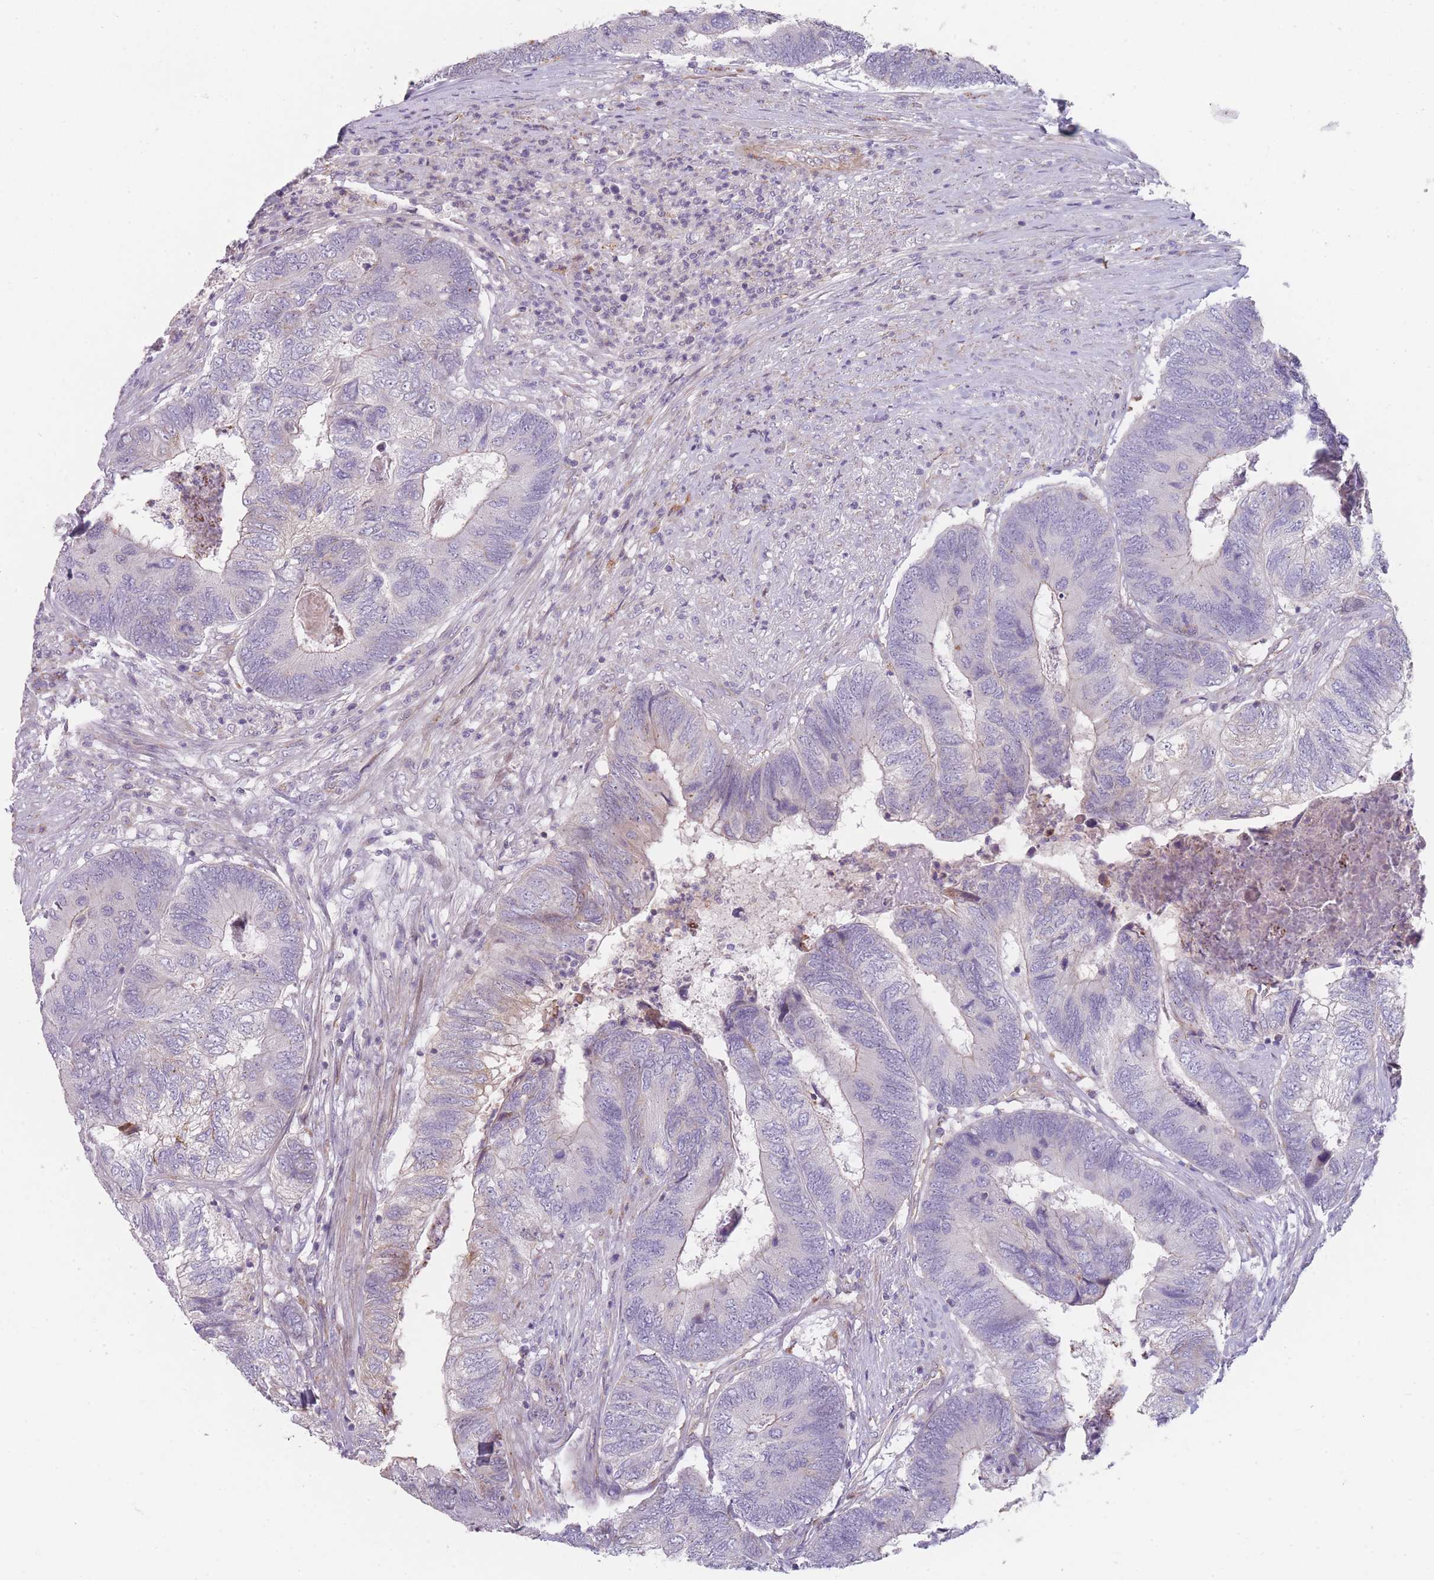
{"staining": {"intensity": "negative", "quantity": "none", "location": "none"}, "tissue": "colorectal cancer", "cell_type": "Tumor cells", "image_type": "cancer", "snomed": [{"axis": "morphology", "description": "Adenocarcinoma, NOS"}, {"axis": "topography", "description": "Colon"}], "caption": "High magnification brightfield microscopy of colorectal adenocarcinoma stained with DAB (3,3'-diaminobenzidine) (brown) and counterstained with hematoxylin (blue): tumor cells show no significant staining.", "gene": "SMPD4", "patient": {"sex": "female", "age": 67}}